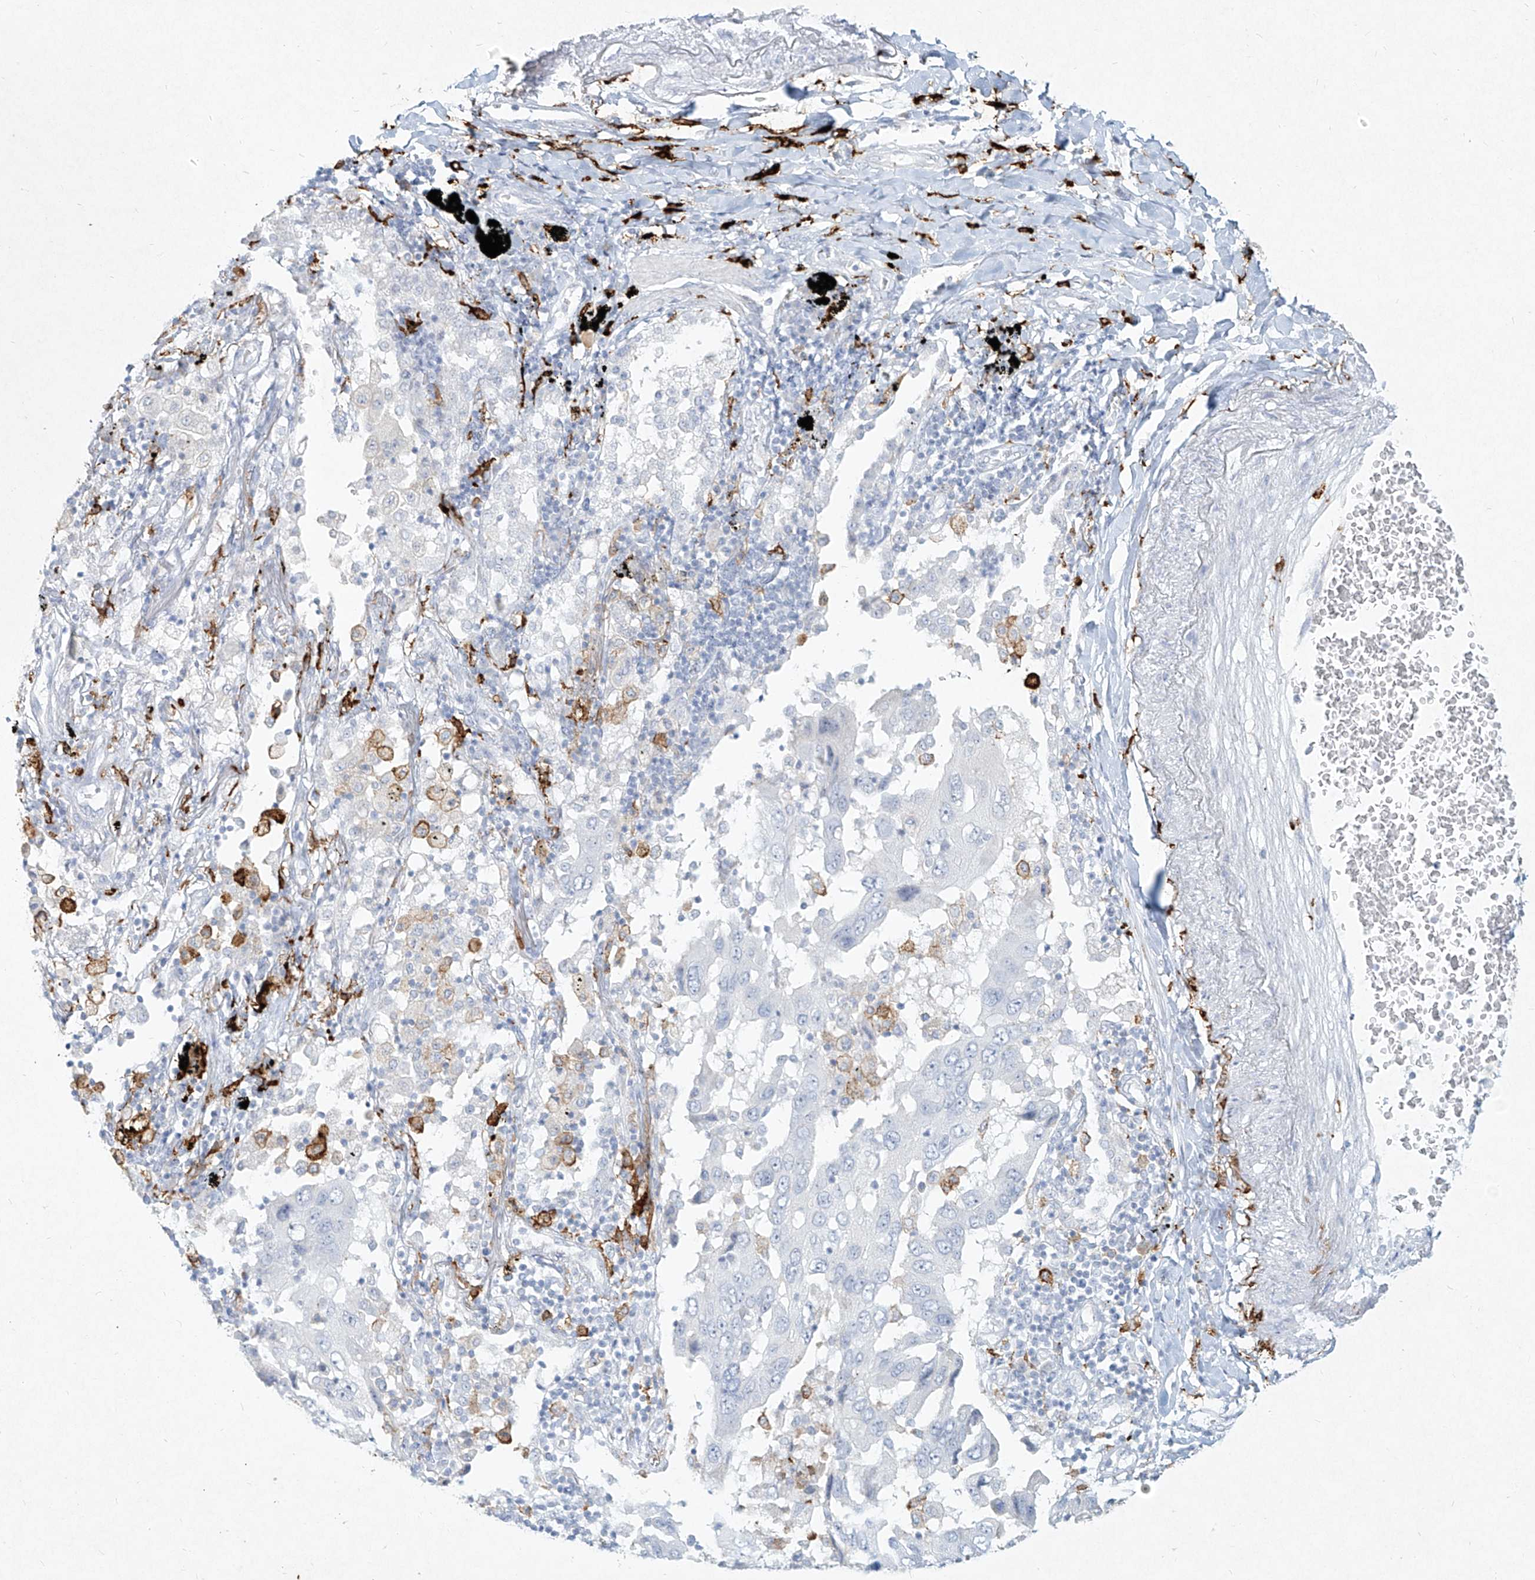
{"staining": {"intensity": "negative", "quantity": "none", "location": "none"}, "tissue": "lung cancer", "cell_type": "Tumor cells", "image_type": "cancer", "snomed": [{"axis": "morphology", "description": "Adenocarcinoma, NOS"}, {"axis": "topography", "description": "Lung"}], "caption": "This histopathology image is of lung cancer stained with immunohistochemistry to label a protein in brown with the nuclei are counter-stained blue. There is no staining in tumor cells.", "gene": "CD209", "patient": {"sex": "female", "age": 65}}